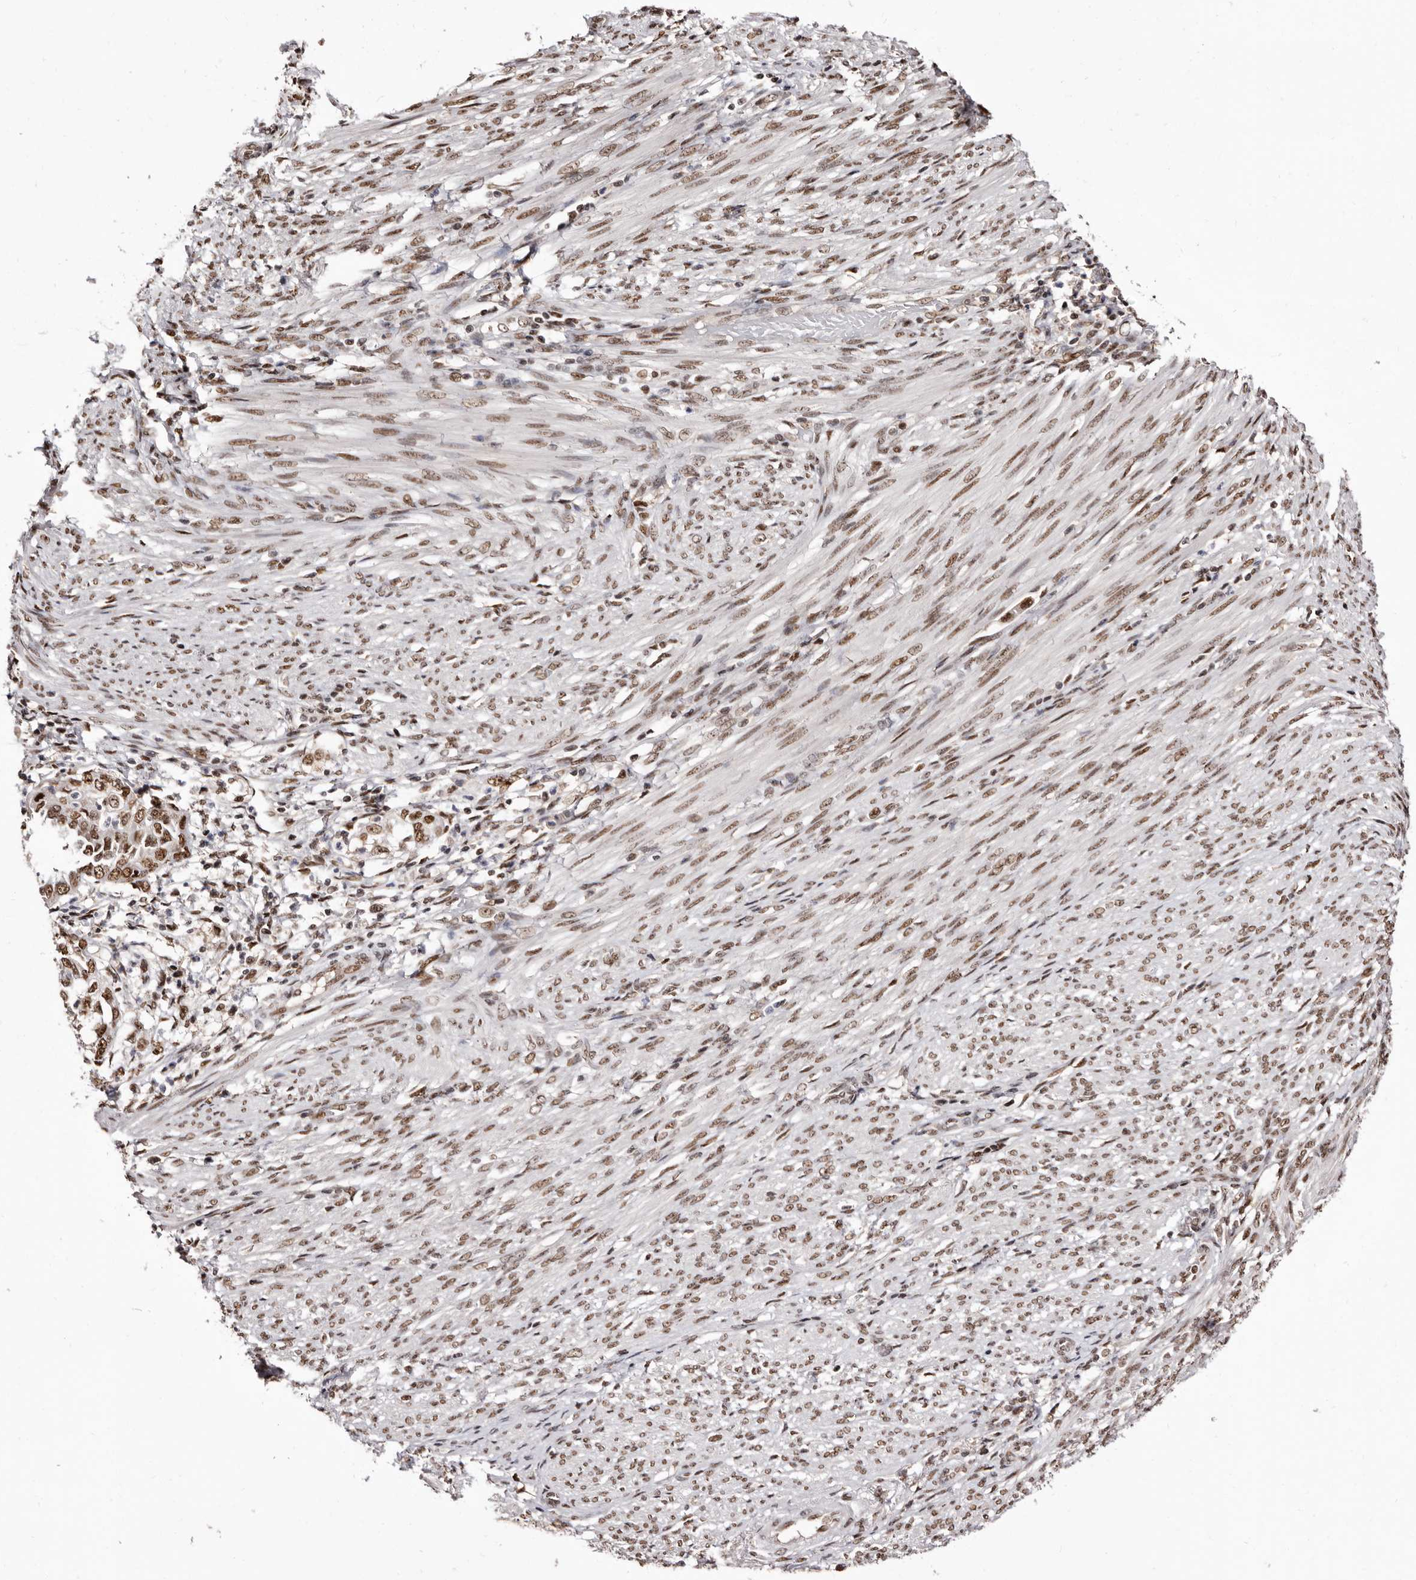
{"staining": {"intensity": "moderate", "quantity": ">75%", "location": "nuclear"}, "tissue": "endometrial cancer", "cell_type": "Tumor cells", "image_type": "cancer", "snomed": [{"axis": "morphology", "description": "Adenocarcinoma, NOS"}, {"axis": "topography", "description": "Endometrium"}], "caption": "Moderate nuclear expression for a protein is present in about >75% of tumor cells of endometrial adenocarcinoma using immunohistochemistry.", "gene": "ANAPC11", "patient": {"sex": "female", "age": 85}}